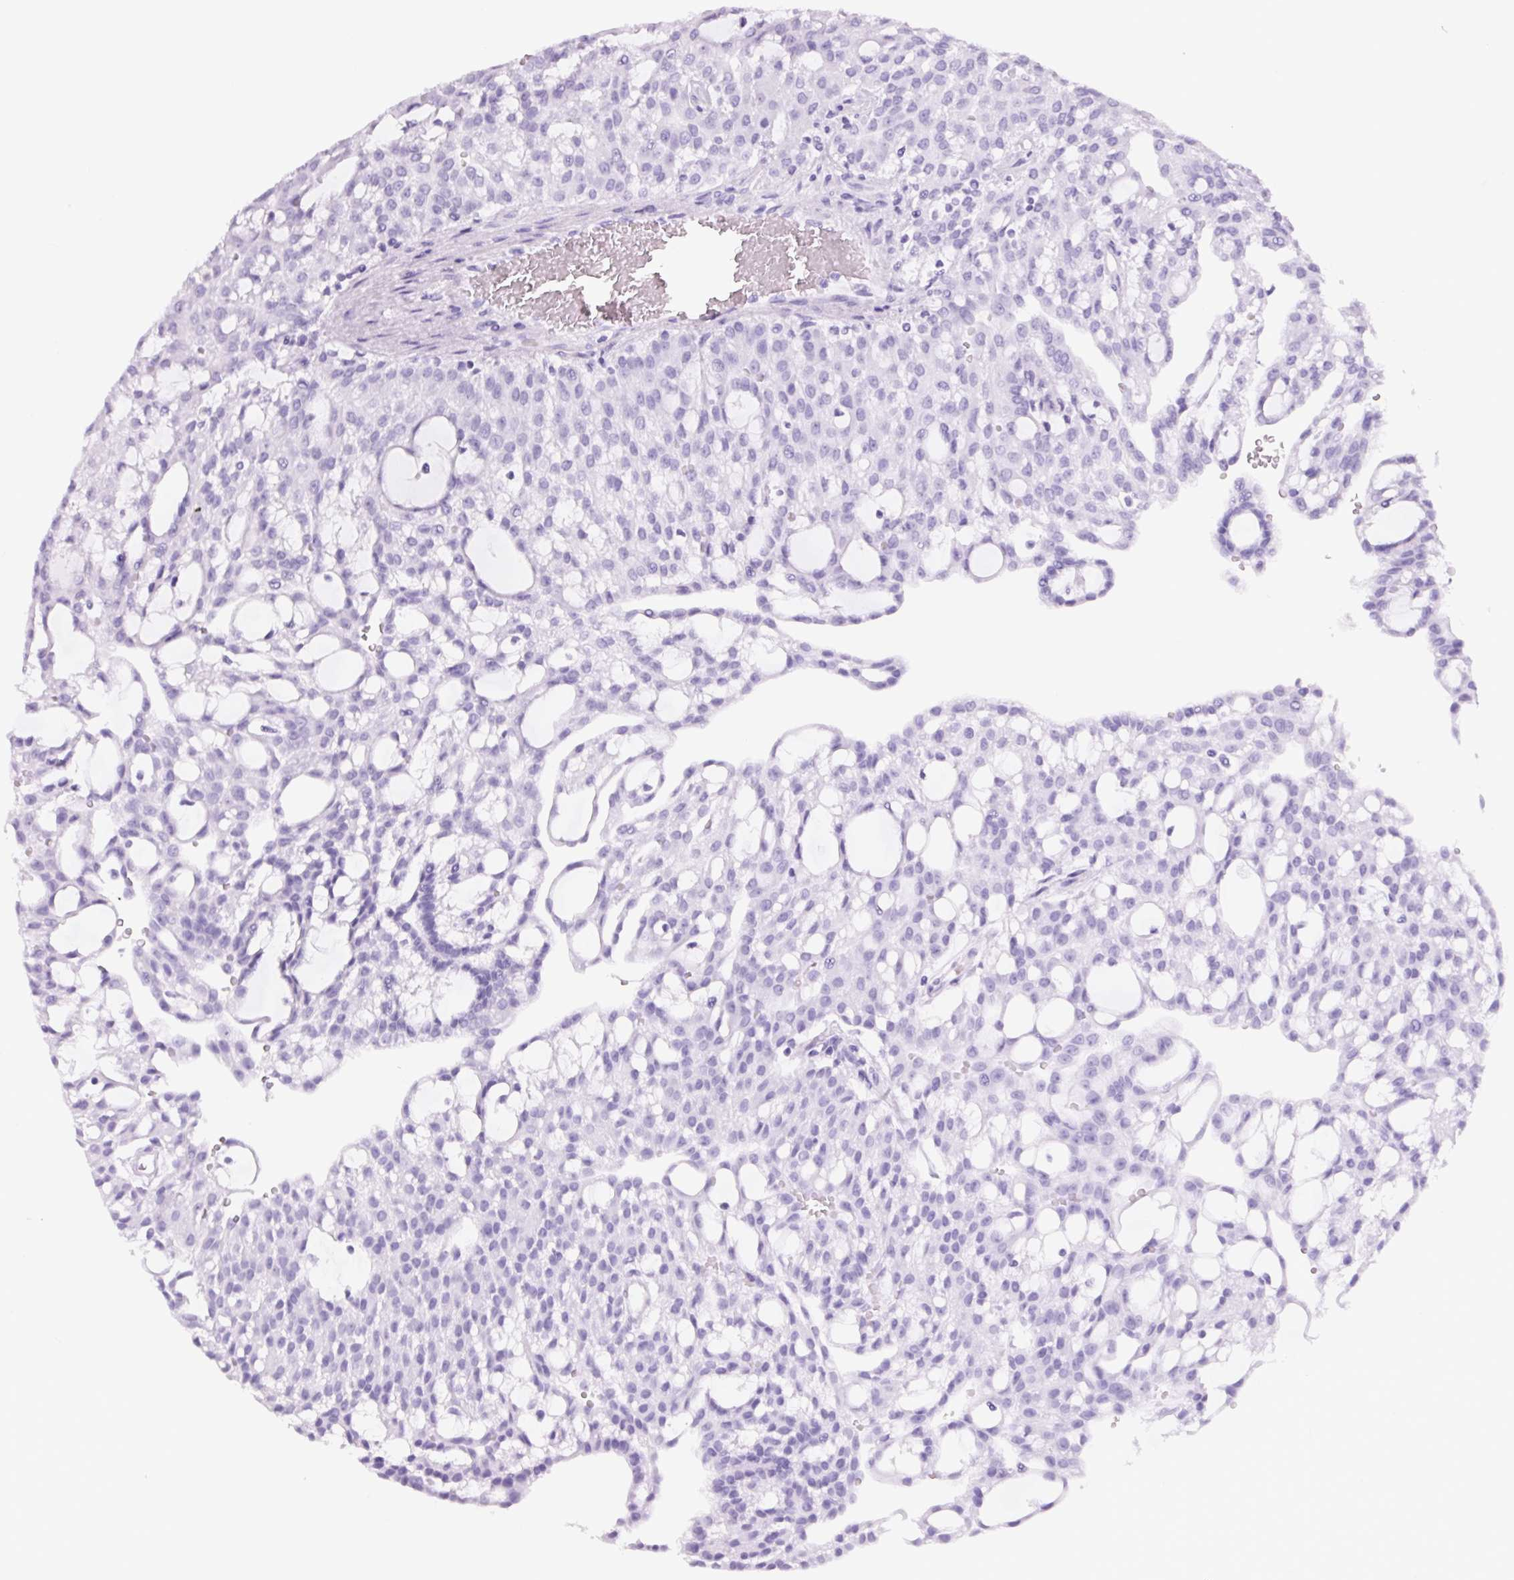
{"staining": {"intensity": "negative", "quantity": "none", "location": "none"}, "tissue": "renal cancer", "cell_type": "Tumor cells", "image_type": "cancer", "snomed": [{"axis": "morphology", "description": "Adenocarcinoma, NOS"}, {"axis": "topography", "description": "Kidney"}], "caption": "A histopathology image of adenocarcinoma (renal) stained for a protein exhibits no brown staining in tumor cells. Brightfield microscopy of immunohistochemistry (IHC) stained with DAB (3,3'-diaminobenzidine) (brown) and hematoxylin (blue), captured at high magnification.", "gene": "PLA2G4A", "patient": {"sex": "male", "age": 63}}